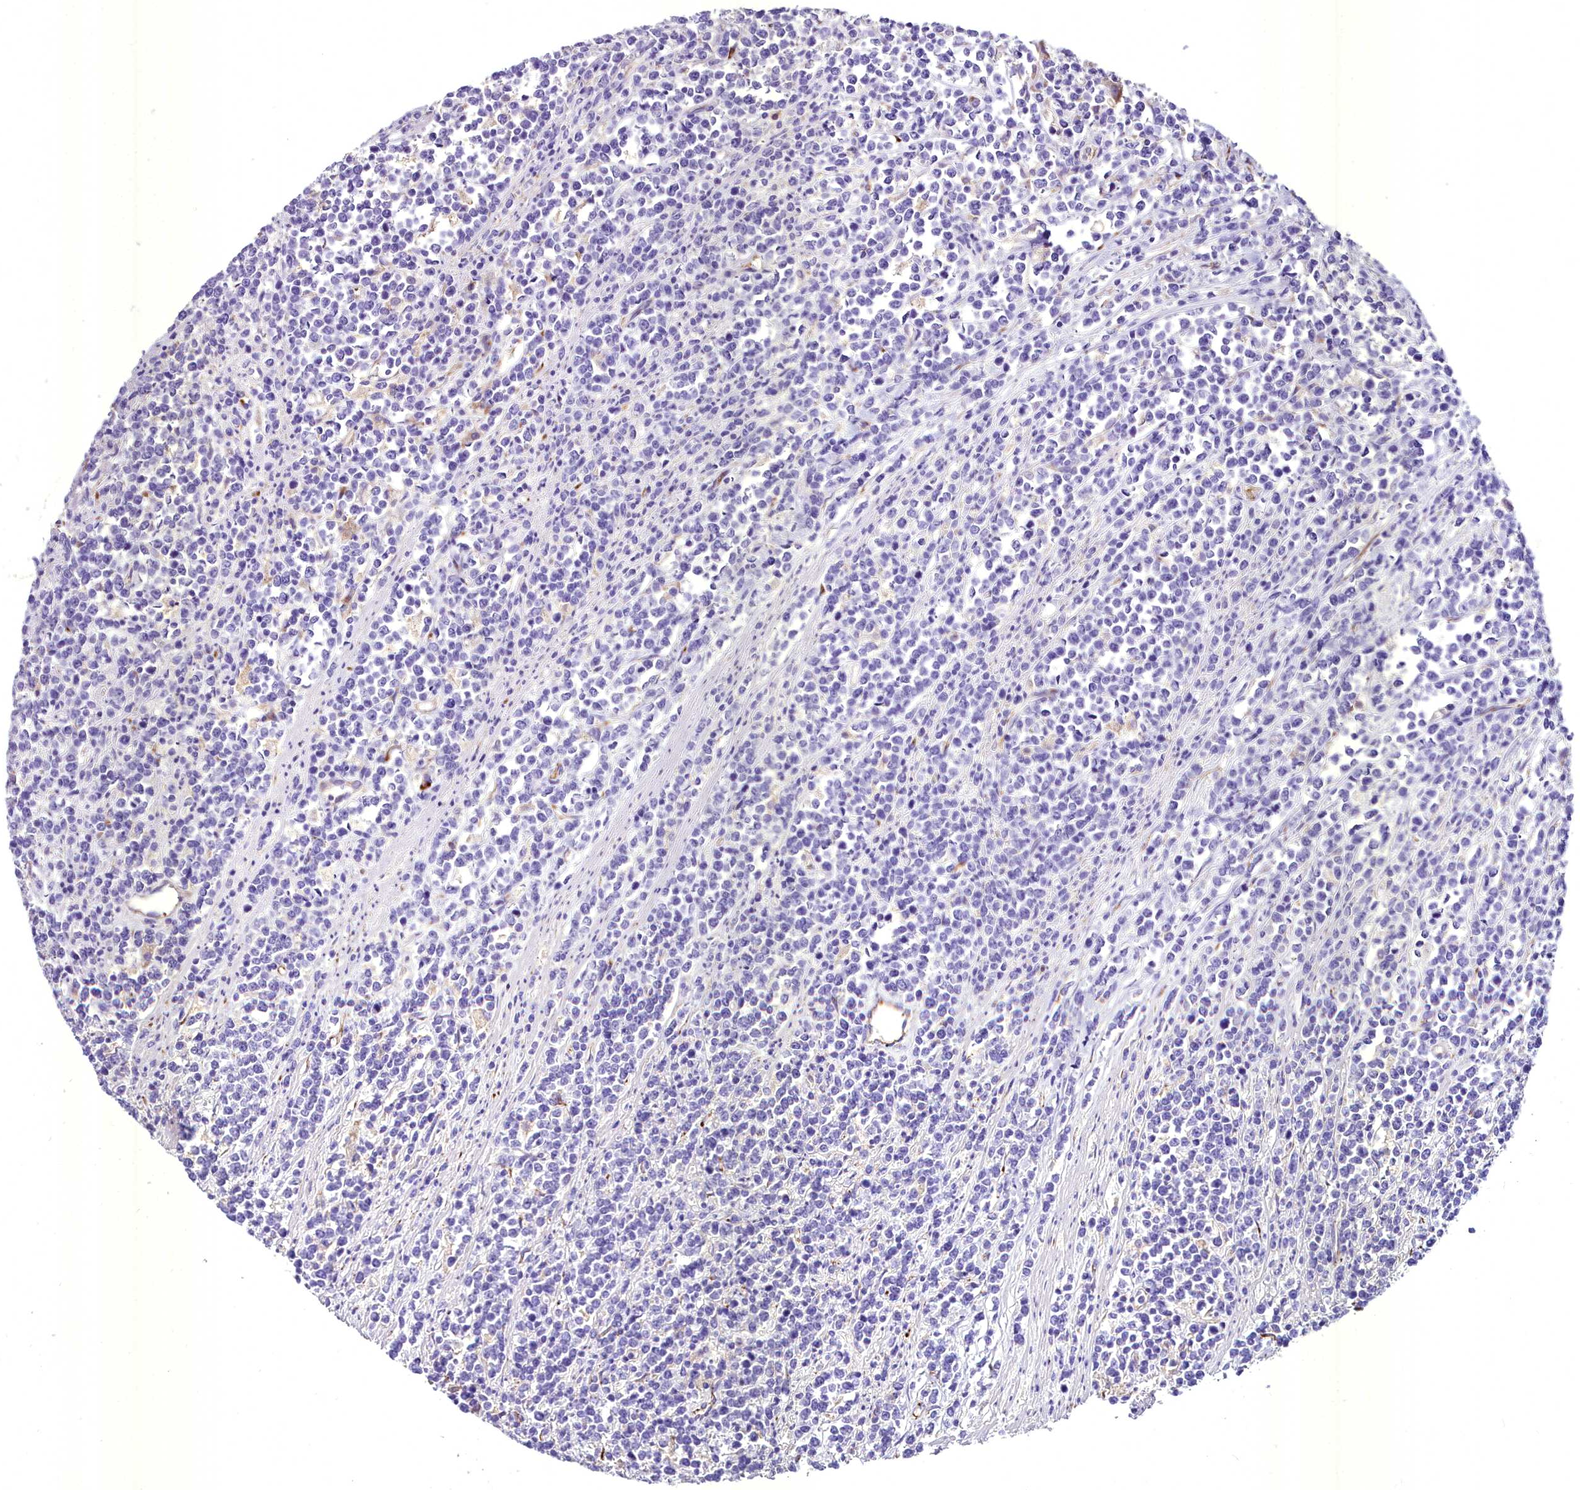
{"staining": {"intensity": "negative", "quantity": "none", "location": "none"}, "tissue": "lymphoma", "cell_type": "Tumor cells", "image_type": "cancer", "snomed": [{"axis": "morphology", "description": "Malignant lymphoma, non-Hodgkin's type, High grade"}, {"axis": "topography", "description": "Small intestine"}], "caption": "Protein analysis of malignant lymphoma, non-Hodgkin's type (high-grade) exhibits no significant positivity in tumor cells.", "gene": "MS4A18", "patient": {"sex": "male", "age": 8}}